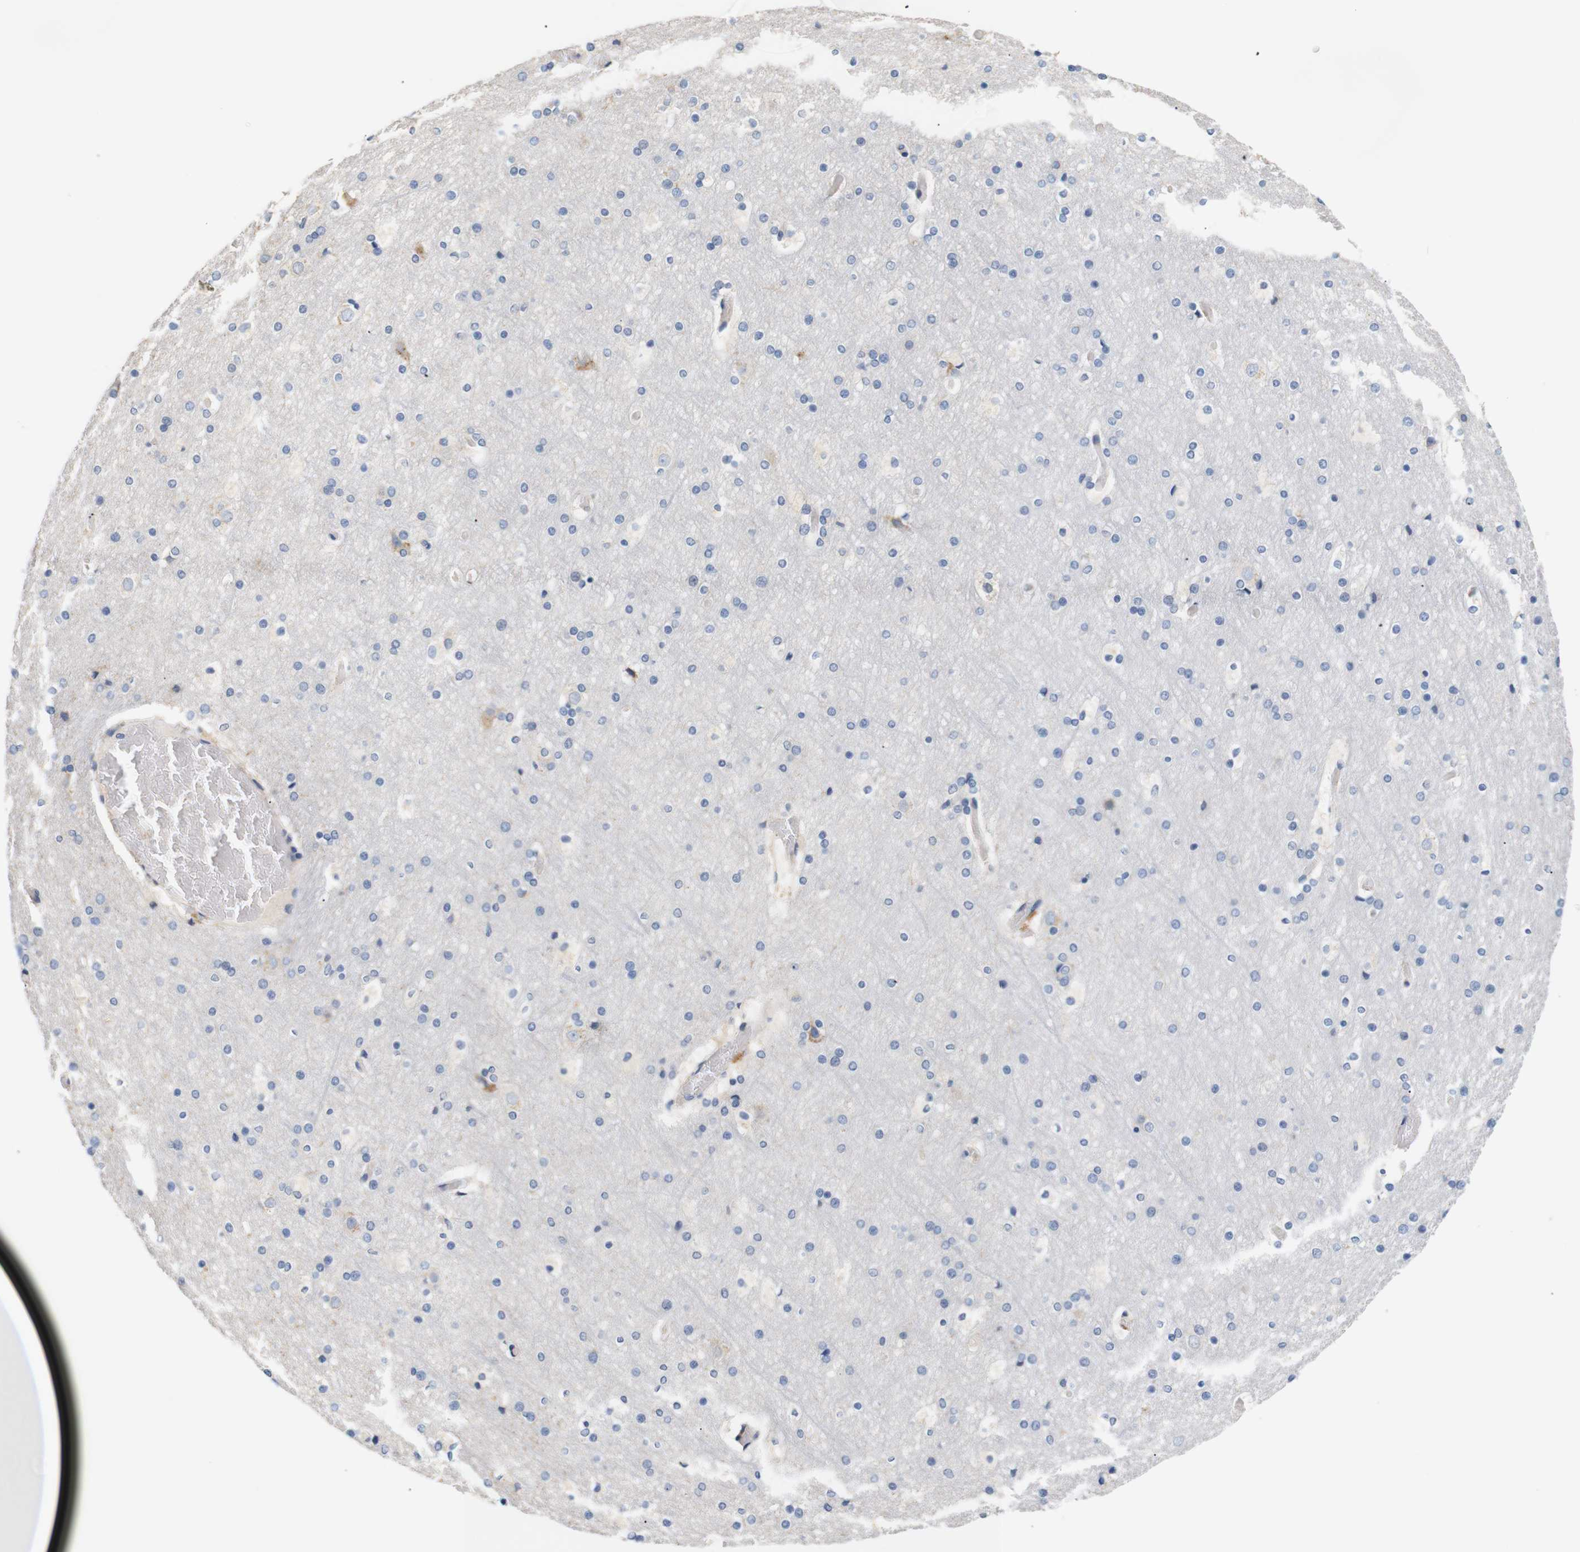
{"staining": {"intensity": "negative", "quantity": "none", "location": "none"}, "tissue": "cerebral cortex", "cell_type": "Endothelial cells", "image_type": "normal", "snomed": [{"axis": "morphology", "description": "Normal tissue, NOS"}, {"axis": "topography", "description": "Cerebral cortex"}], "caption": "Immunohistochemistry (IHC) of normal cerebral cortex displays no positivity in endothelial cells. (DAB (3,3'-diaminobenzidine) IHC visualized using brightfield microscopy, high magnification).", "gene": "TRIM5", "patient": {"sex": "male", "age": 57}}